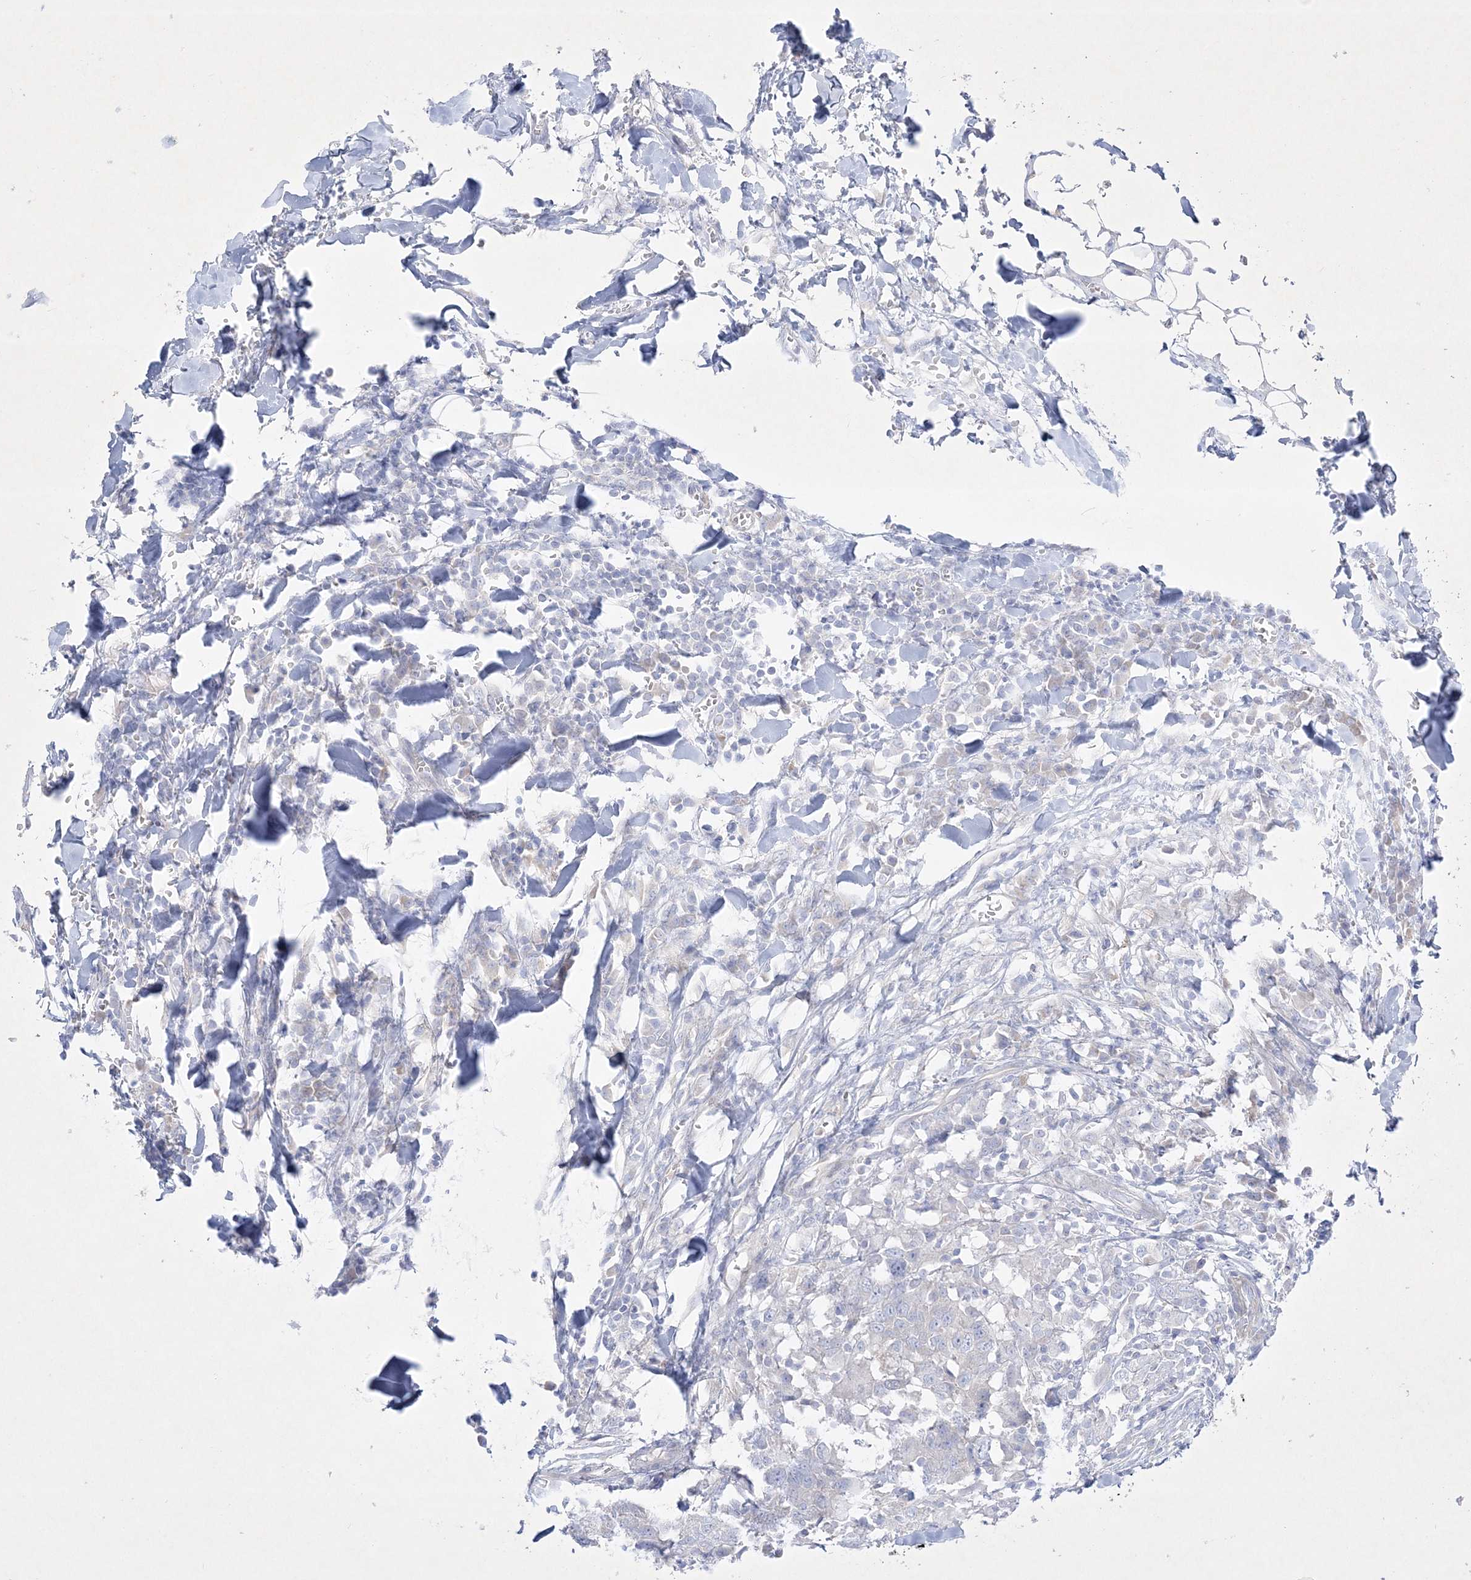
{"staining": {"intensity": "negative", "quantity": "none", "location": "none"}, "tissue": "head and neck cancer", "cell_type": "Tumor cells", "image_type": "cancer", "snomed": [{"axis": "morphology", "description": "Squamous cell carcinoma, NOS"}, {"axis": "topography", "description": "Head-Neck"}], "caption": "An IHC photomicrograph of head and neck cancer (squamous cell carcinoma) is shown. There is no staining in tumor cells of head and neck cancer (squamous cell carcinoma). (Stains: DAB IHC with hematoxylin counter stain, Microscopy: brightfield microscopy at high magnification).", "gene": "FARSB", "patient": {"sex": "male", "age": 66}}